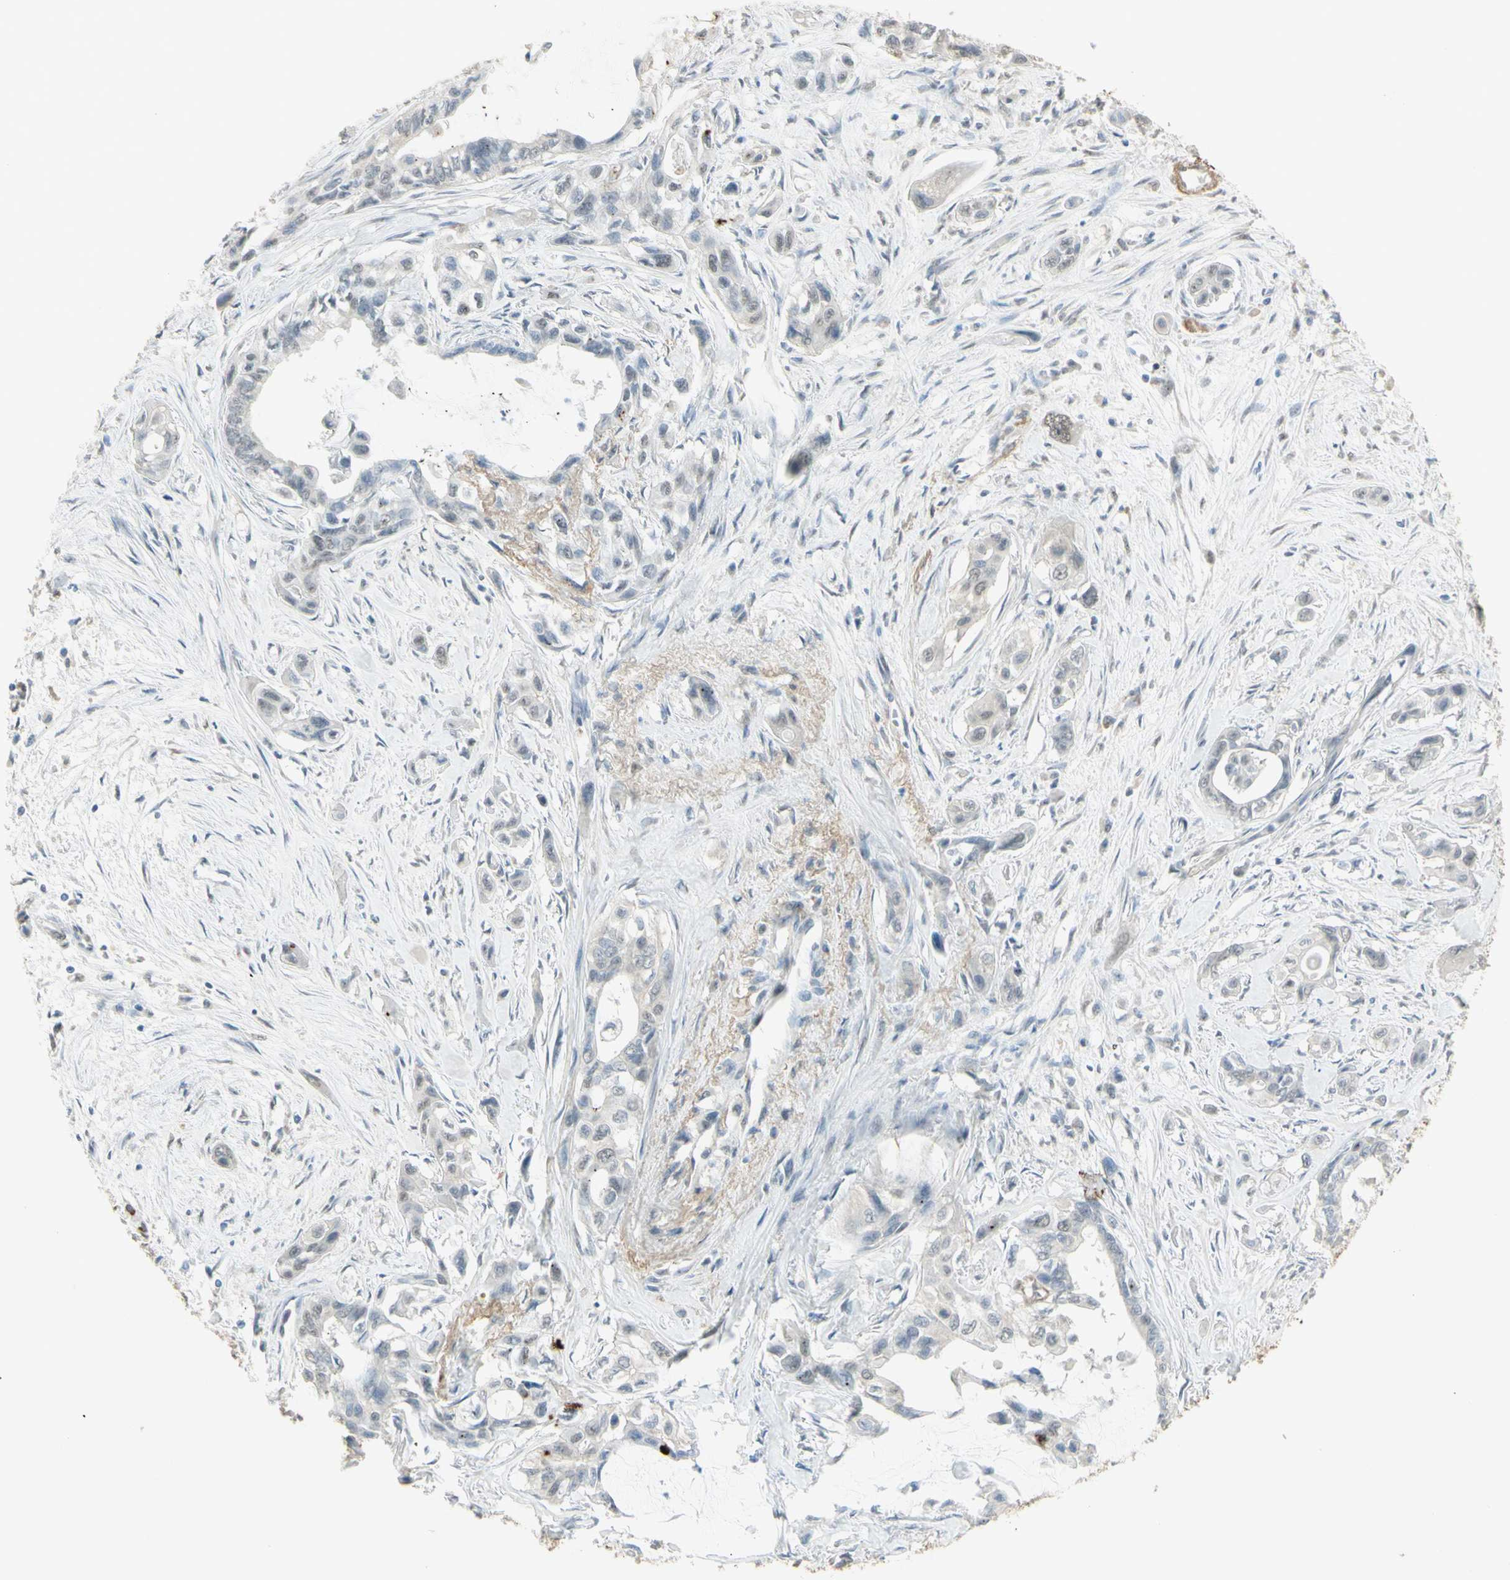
{"staining": {"intensity": "negative", "quantity": "none", "location": "none"}, "tissue": "pancreatic cancer", "cell_type": "Tumor cells", "image_type": "cancer", "snomed": [{"axis": "morphology", "description": "Adenocarcinoma, NOS"}, {"axis": "topography", "description": "Pancreas"}], "caption": "The immunohistochemistry image has no significant staining in tumor cells of pancreatic cancer tissue. (DAB (3,3'-diaminobenzidine) immunohistochemistry, high magnification).", "gene": "MUC3A", "patient": {"sex": "male", "age": 73}}